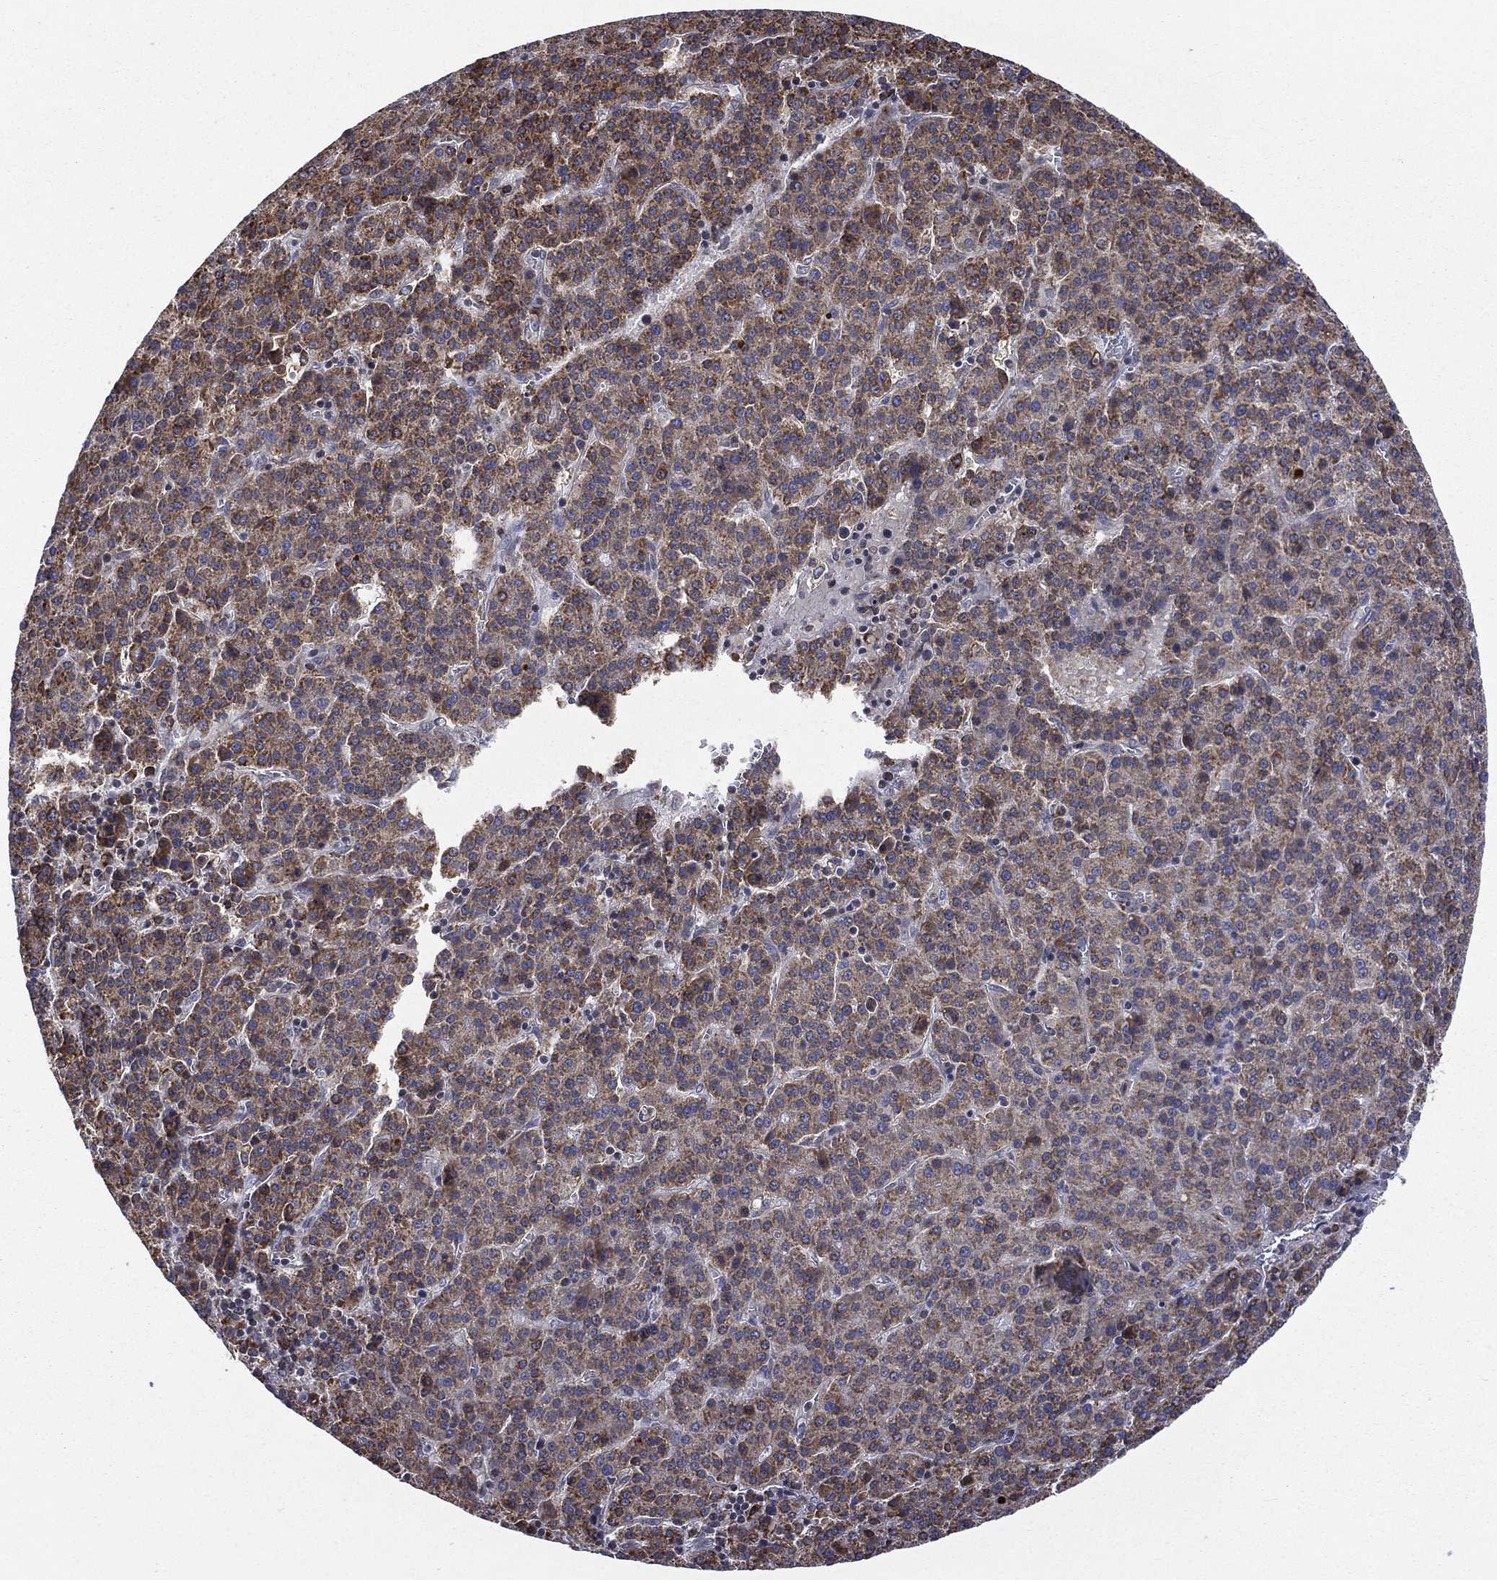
{"staining": {"intensity": "strong", "quantity": ">75%", "location": "cytoplasmic/membranous"}, "tissue": "liver cancer", "cell_type": "Tumor cells", "image_type": "cancer", "snomed": [{"axis": "morphology", "description": "Carcinoma, Hepatocellular, NOS"}, {"axis": "topography", "description": "Liver"}], "caption": "Liver cancer (hepatocellular carcinoma) tissue exhibits strong cytoplasmic/membranous expression in approximately >75% of tumor cells, visualized by immunohistochemistry. The protein of interest is shown in brown color, while the nuclei are stained blue.", "gene": "C20orf96", "patient": {"sex": "female", "age": 58}}